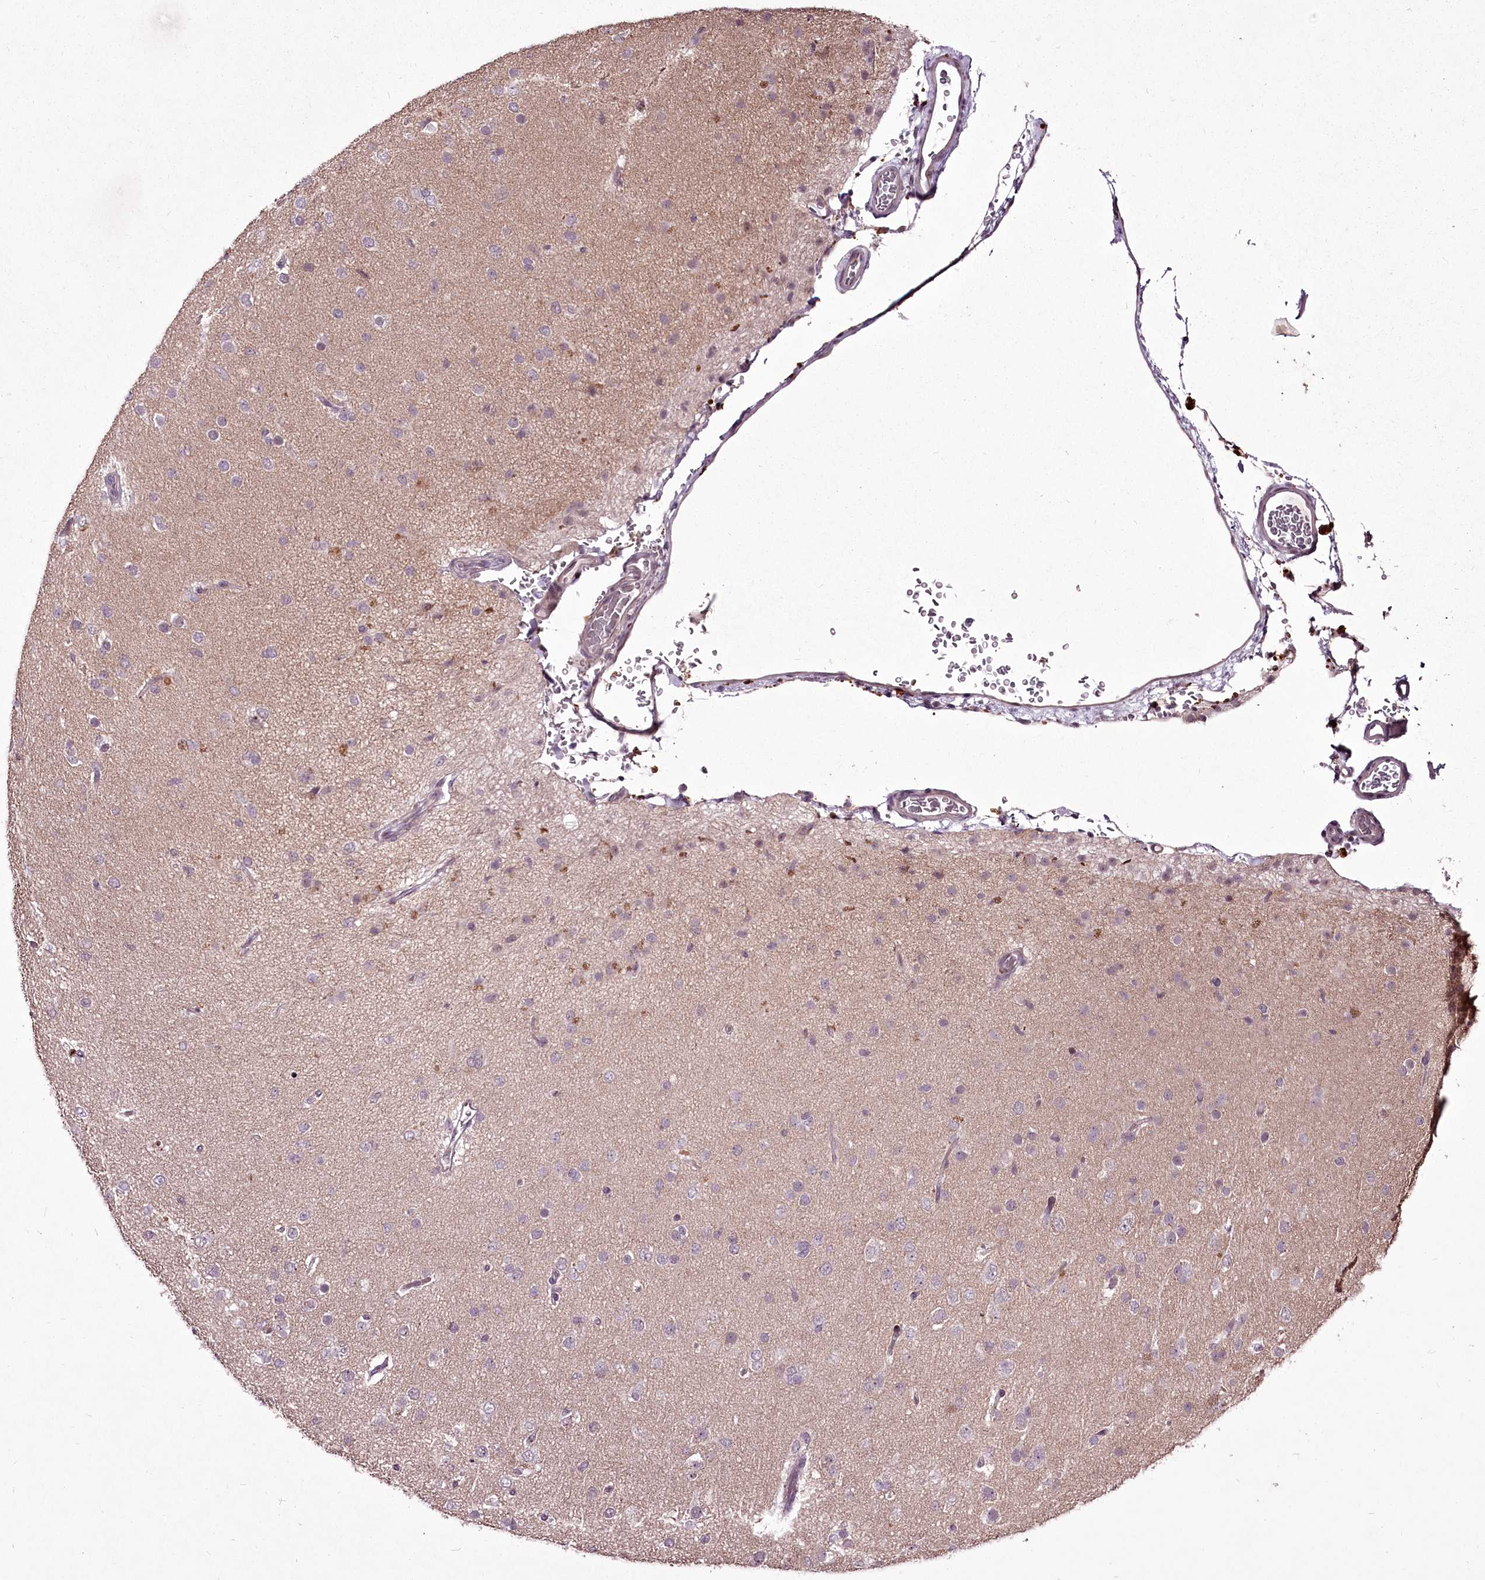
{"staining": {"intensity": "negative", "quantity": "none", "location": "none"}, "tissue": "glioma", "cell_type": "Tumor cells", "image_type": "cancer", "snomed": [{"axis": "morphology", "description": "Glioma, malignant, Low grade"}, {"axis": "topography", "description": "Brain"}], "caption": "Human glioma stained for a protein using IHC demonstrates no positivity in tumor cells.", "gene": "ADRA1D", "patient": {"sex": "male", "age": 65}}